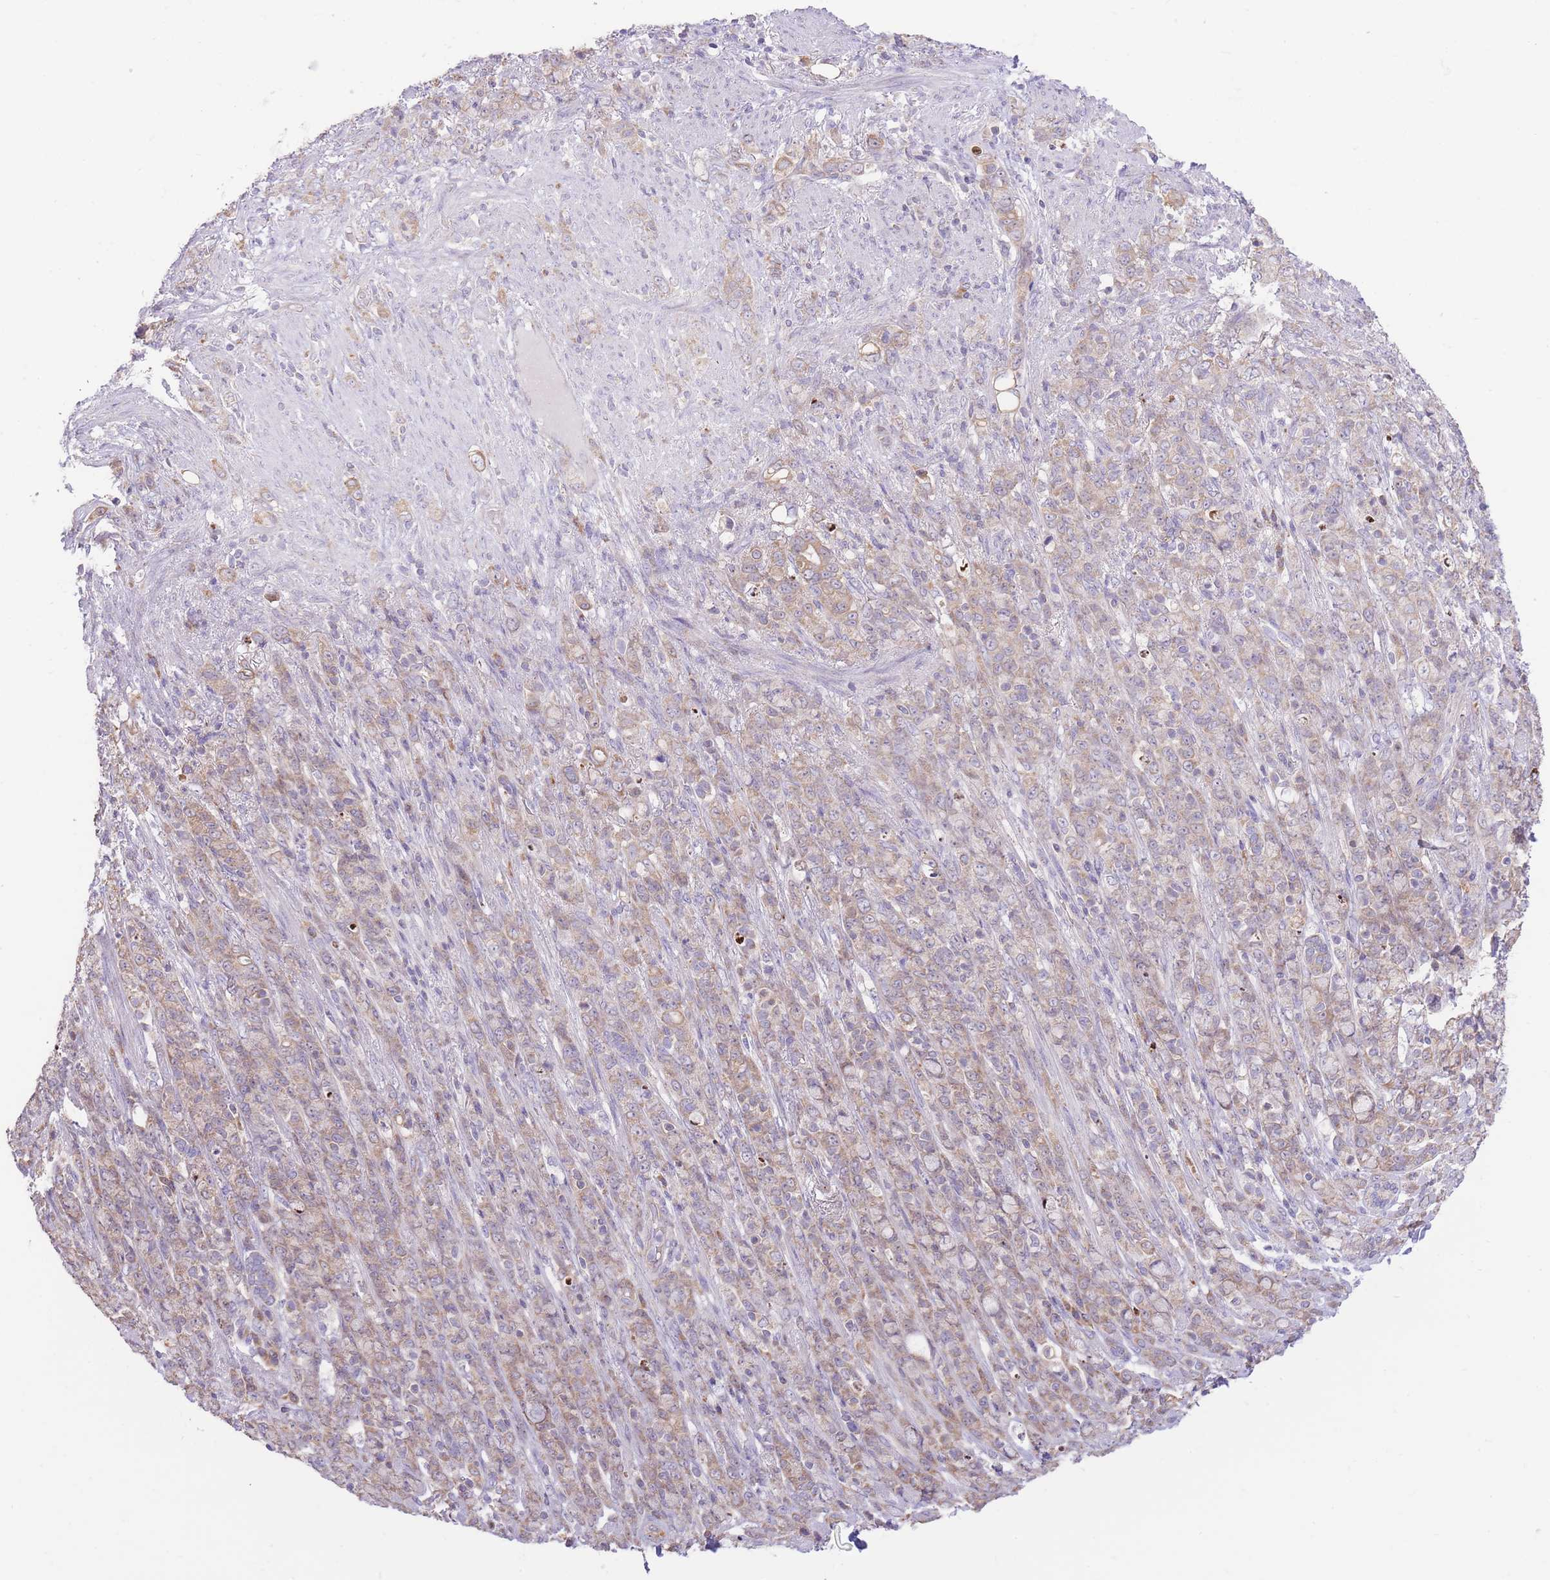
{"staining": {"intensity": "weak", "quantity": "25%-75%", "location": "cytoplasmic/membranous"}, "tissue": "stomach cancer", "cell_type": "Tumor cells", "image_type": "cancer", "snomed": [{"axis": "morphology", "description": "Adenocarcinoma, NOS"}, {"axis": "topography", "description": "Stomach"}], "caption": "Adenocarcinoma (stomach) stained for a protein (brown) displays weak cytoplasmic/membranous positive expression in approximately 25%-75% of tumor cells.", "gene": "BOLA2B", "patient": {"sex": "female", "age": 79}}